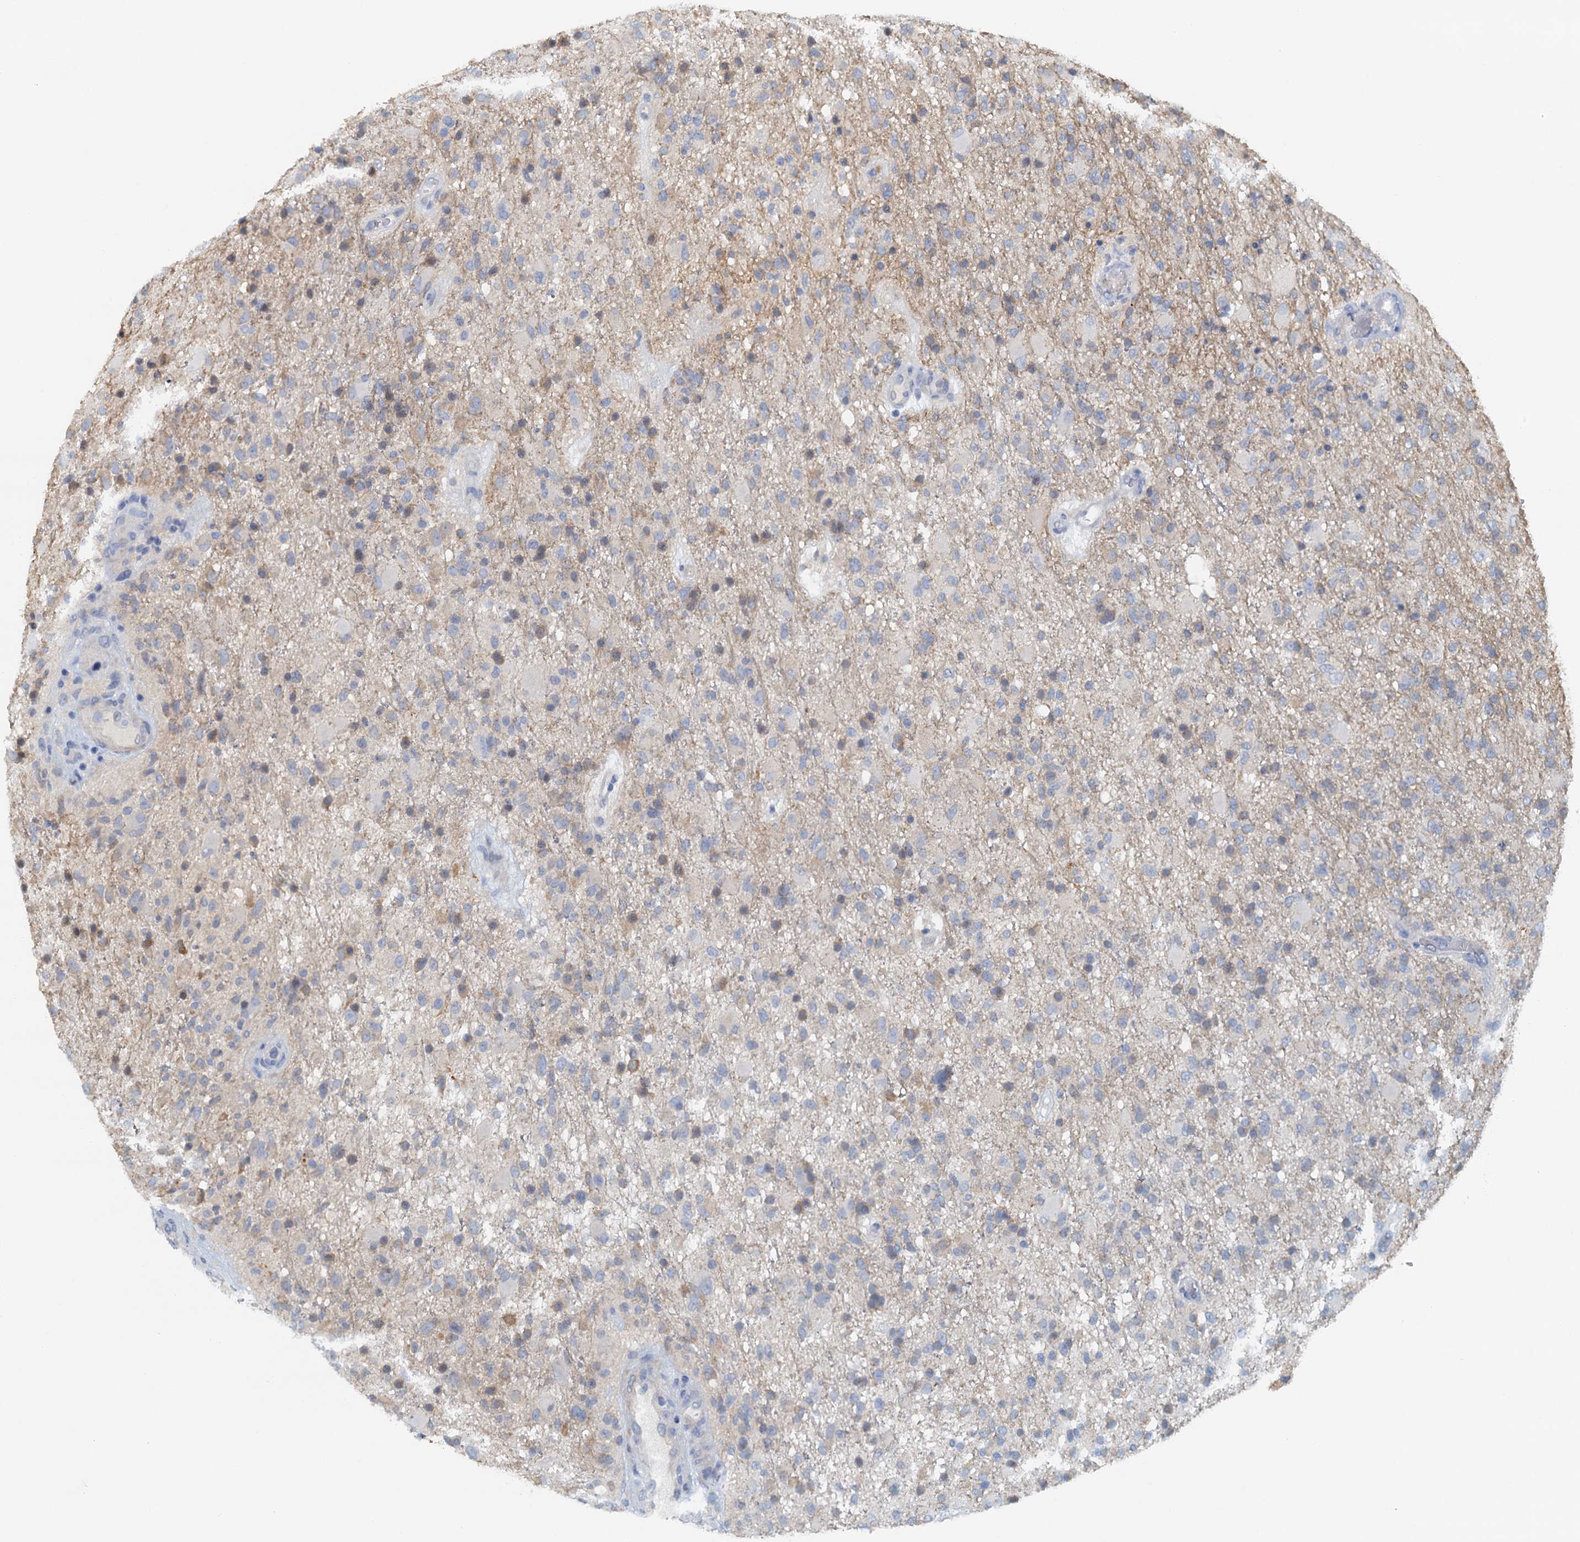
{"staining": {"intensity": "weak", "quantity": "<25%", "location": "cytoplasmic/membranous"}, "tissue": "glioma", "cell_type": "Tumor cells", "image_type": "cancer", "snomed": [{"axis": "morphology", "description": "Glioma, malignant, High grade"}, {"axis": "topography", "description": "Brain"}], "caption": "High power microscopy image of an immunohistochemistry (IHC) image of malignant high-grade glioma, revealing no significant positivity in tumor cells.", "gene": "DTD1", "patient": {"sex": "female", "age": 74}}